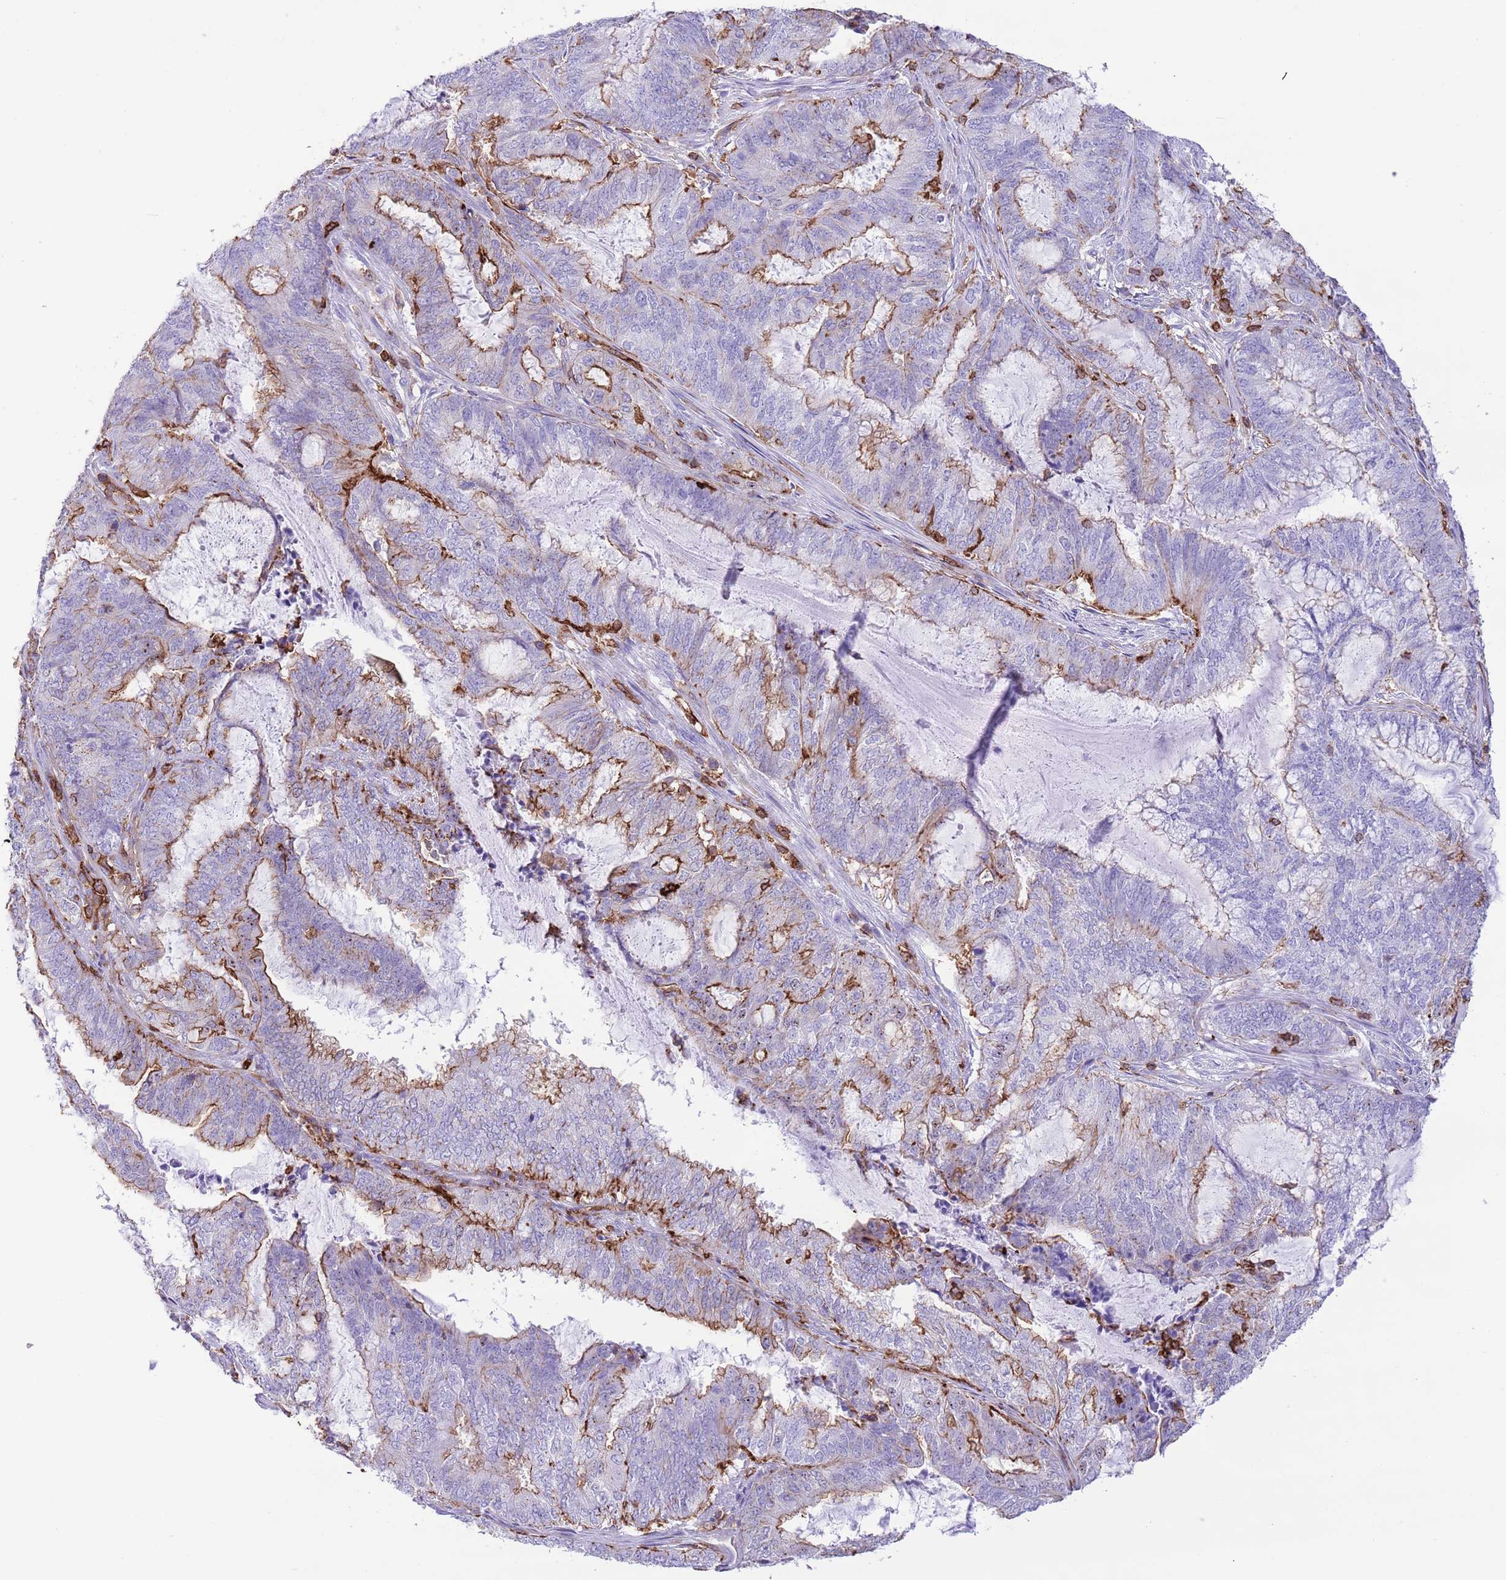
{"staining": {"intensity": "moderate", "quantity": "<25%", "location": "cytoplasmic/membranous"}, "tissue": "endometrial cancer", "cell_type": "Tumor cells", "image_type": "cancer", "snomed": [{"axis": "morphology", "description": "Adenocarcinoma, NOS"}, {"axis": "topography", "description": "Endometrium"}], "caption": "Immunohistochemistry (IHC) (DAB (3,3'-diaminobenzidine)) staining of human adenocarcinoma (endometrial) demonstrates moderate cytoplasmic/membranous protein positivity in approximately <25% of tumor cells.", "gene": "EFHD2", "patient": {"sex": "female", "age": 51}}